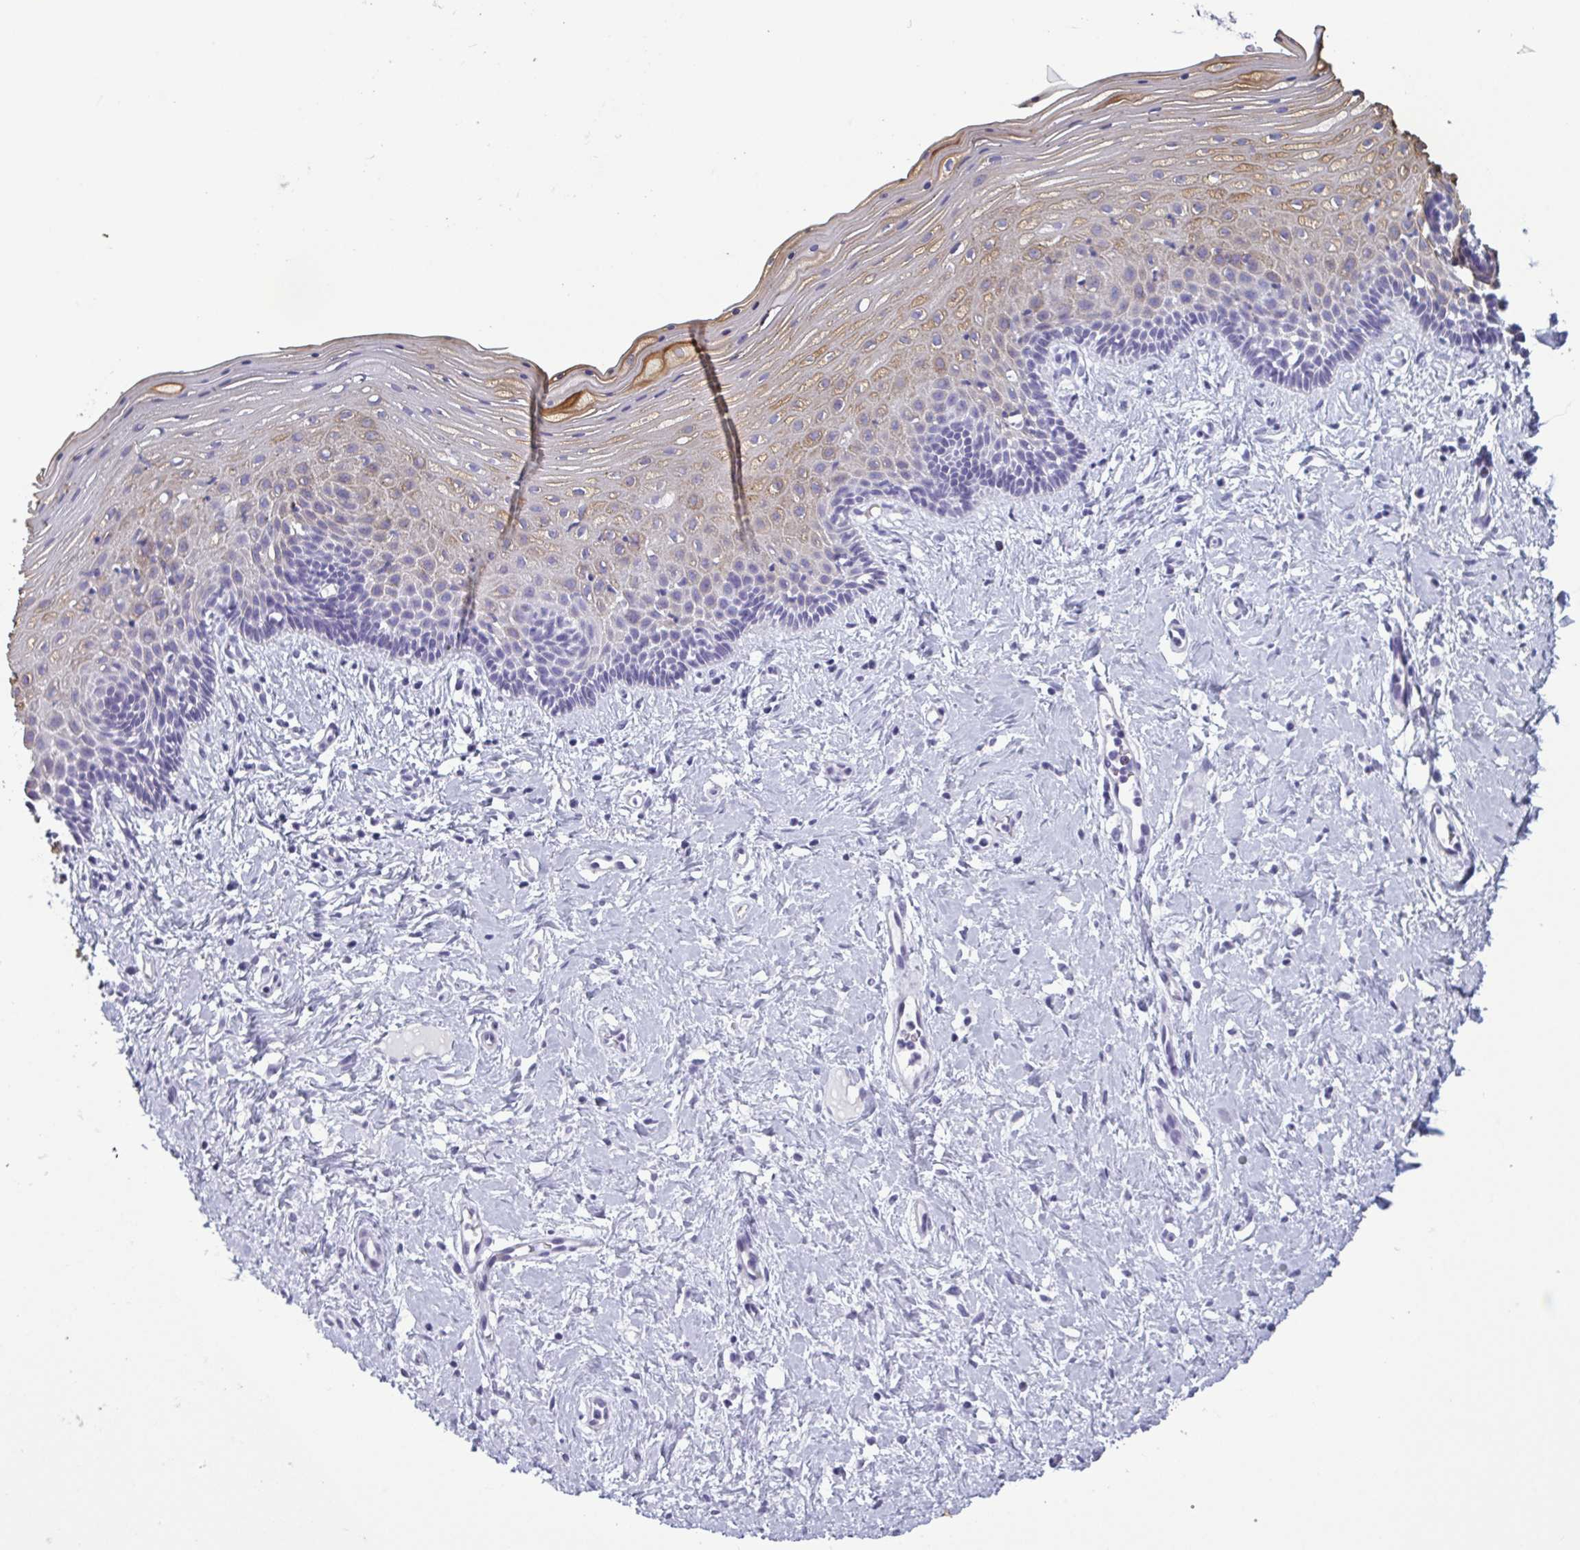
{"staining": {"intensity": "moderate", "quantity": "<25%", "location": "cytoplasmic/membranous"}, "tissue": "vagina", "cell_type": "Squamous epithelial cells", "image_type": "normal", "snomed": [{"axis": "morphology", "description": "Normal tissue, NOS"}, {"axis": "topography", "description": "Vagina"}], "caption": "Immunohistochemical staining of unremarkable vagina displays low levels of moderate cytoplasmic/membranous positivity in approximately <25% of squamous epithelial cells. The staining was performed using DAB to visualize the protein expression in brown, while the nuclei were stained in blue with hematoxylin (Magnification: 20x).", "gene": "KRT10", "patient": {"sex": "female", "age": 42}}